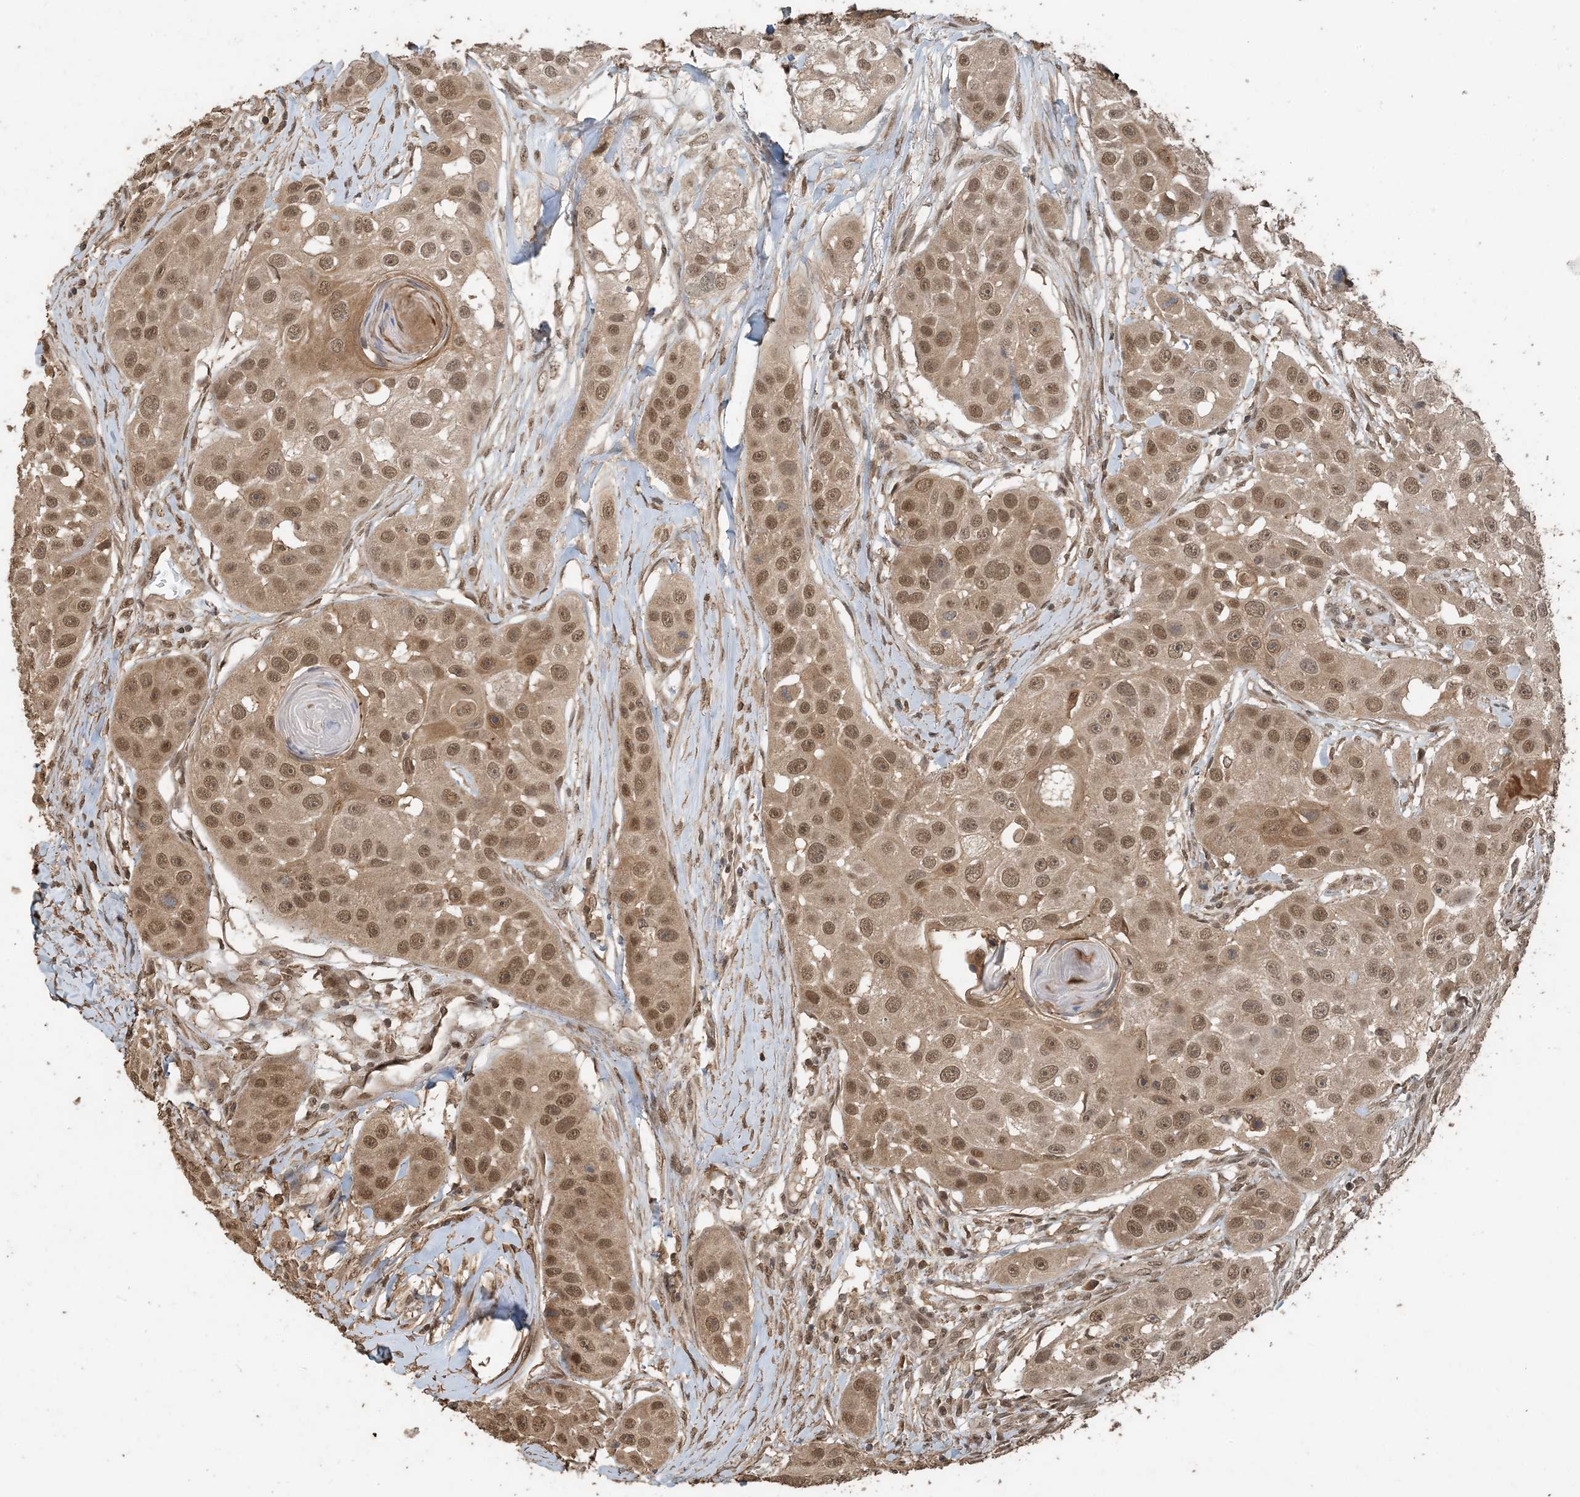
{"staining": {"intensity": "moderate", "quantity": ">75%", "location": "cytoplasmic/membranous,nuclear"}, "tissue": "head and neck cancer", "cell_type": "Tumor cells", "image_type": "cancer", "snomed": [{"axis": "morphology", "description": "Normal tissue, NOS"}, {"axis": "morphology", "description": "Squamous cell carcinoma, NOS"}, {"axis": "topography", "description": "Skeletal muscle"}, {"axis": "topography", "description": "Head-Neck"}], "caption": "Approximately >75% of tumor cells in human squamous cell carcinoma (head and neck) exhibit moderate cytoplasmic/membranous and nuclear protein staining as visualized by brown immunohistochemical staining.", "gene": "ZC3H12A", "patient": {"sex": "male", "age": 51}}